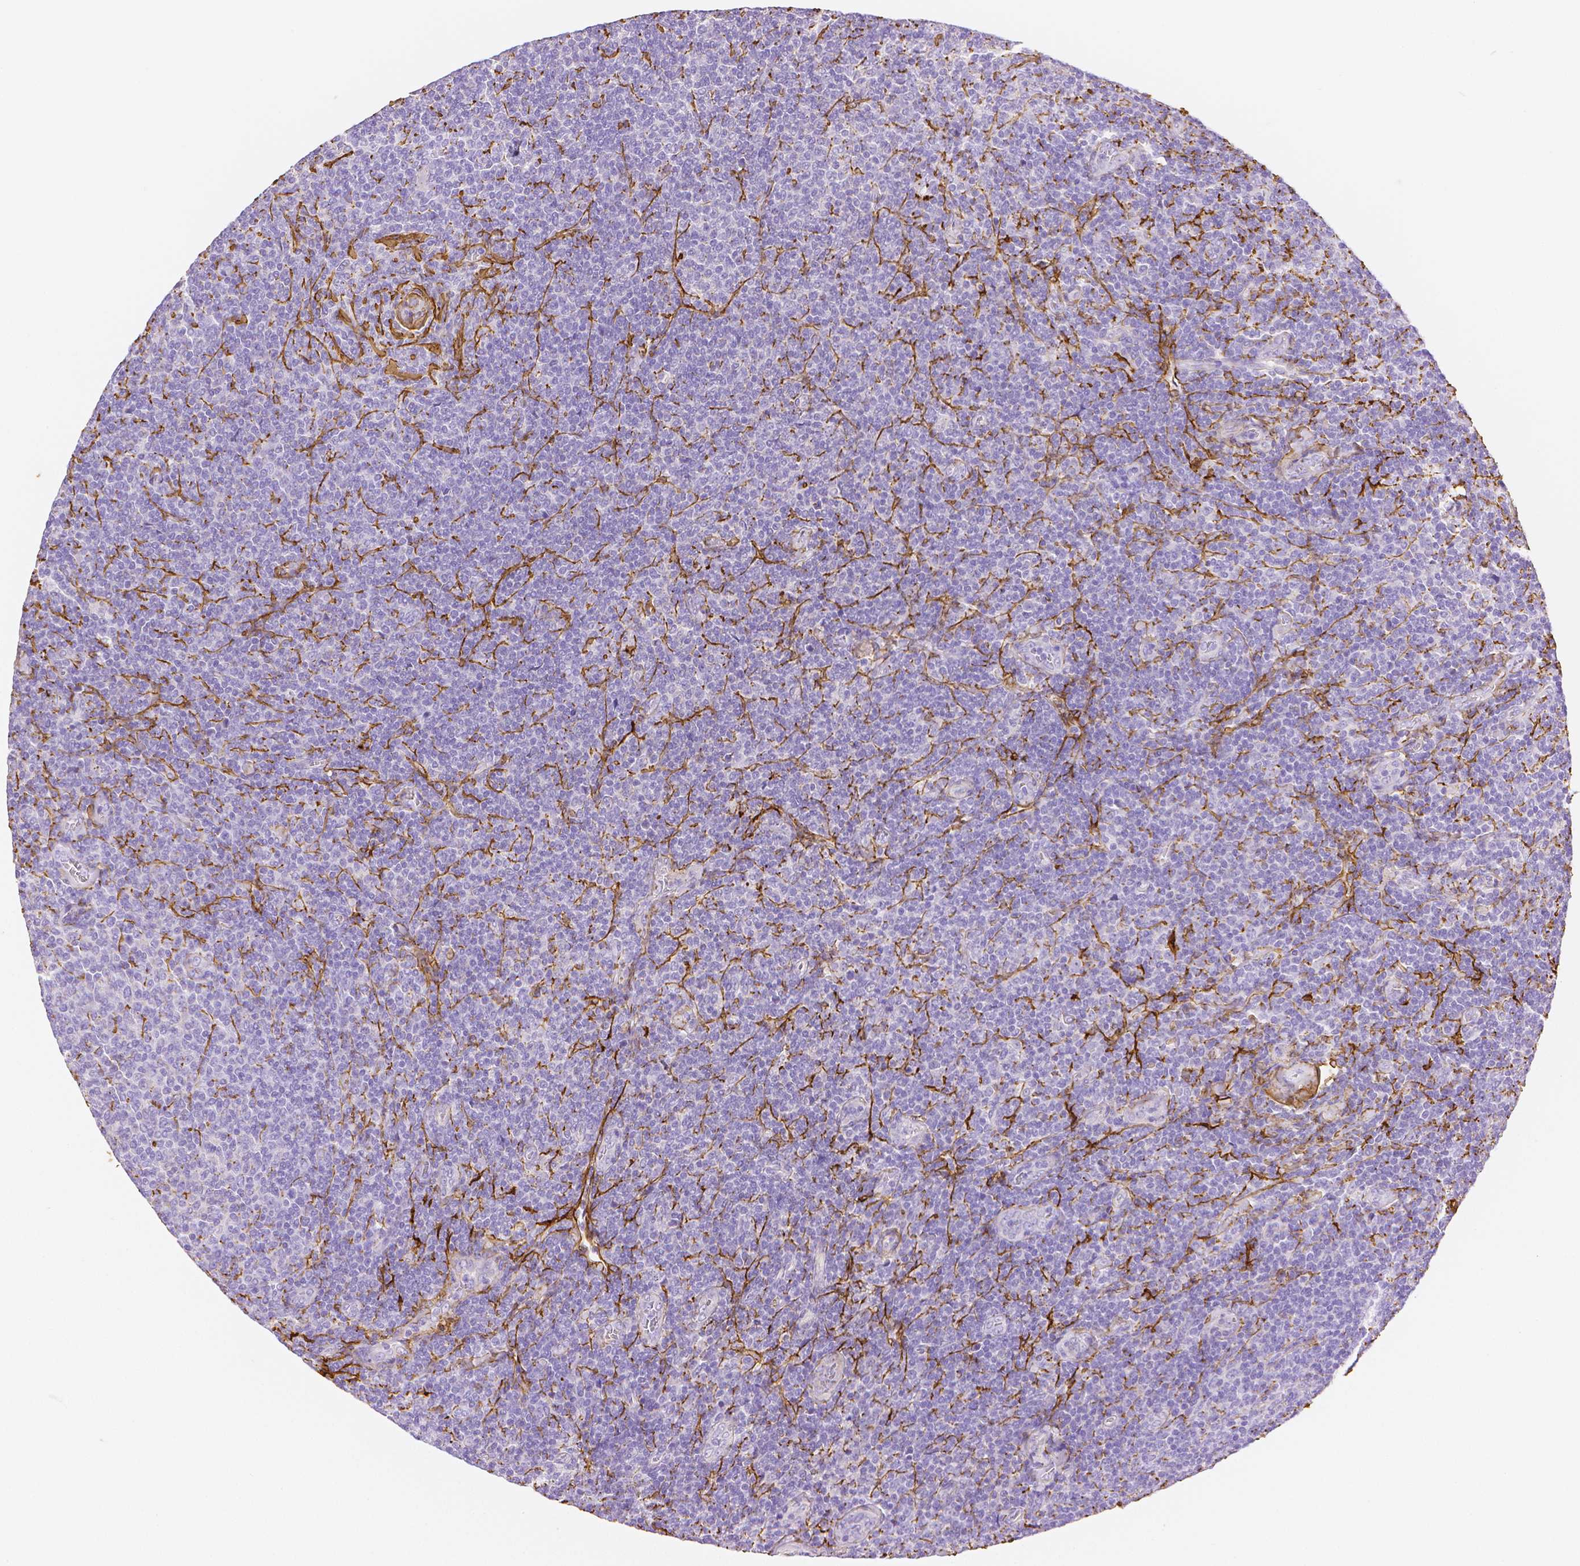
{"staining": {"intensity": "negative", "quantity": "none", "location": "none"}, "tissue": "lymphoma", "cell_type": "Tumor cells", "image_type": "cancer", "snomed": [{"axis": "morphology", "description": "Malignant lymphoma, non-Hodgkin's type, Low grade"}, {"axis": "topography", "description": "Lymph node"}], "caption": "A high-resolution micrograph shows immunohistochemistry staining of lymphoma, which reveals no significant staining in tumor cells.", "gene": "FBN1", "patient": {"sex": "male", "age": 52}}